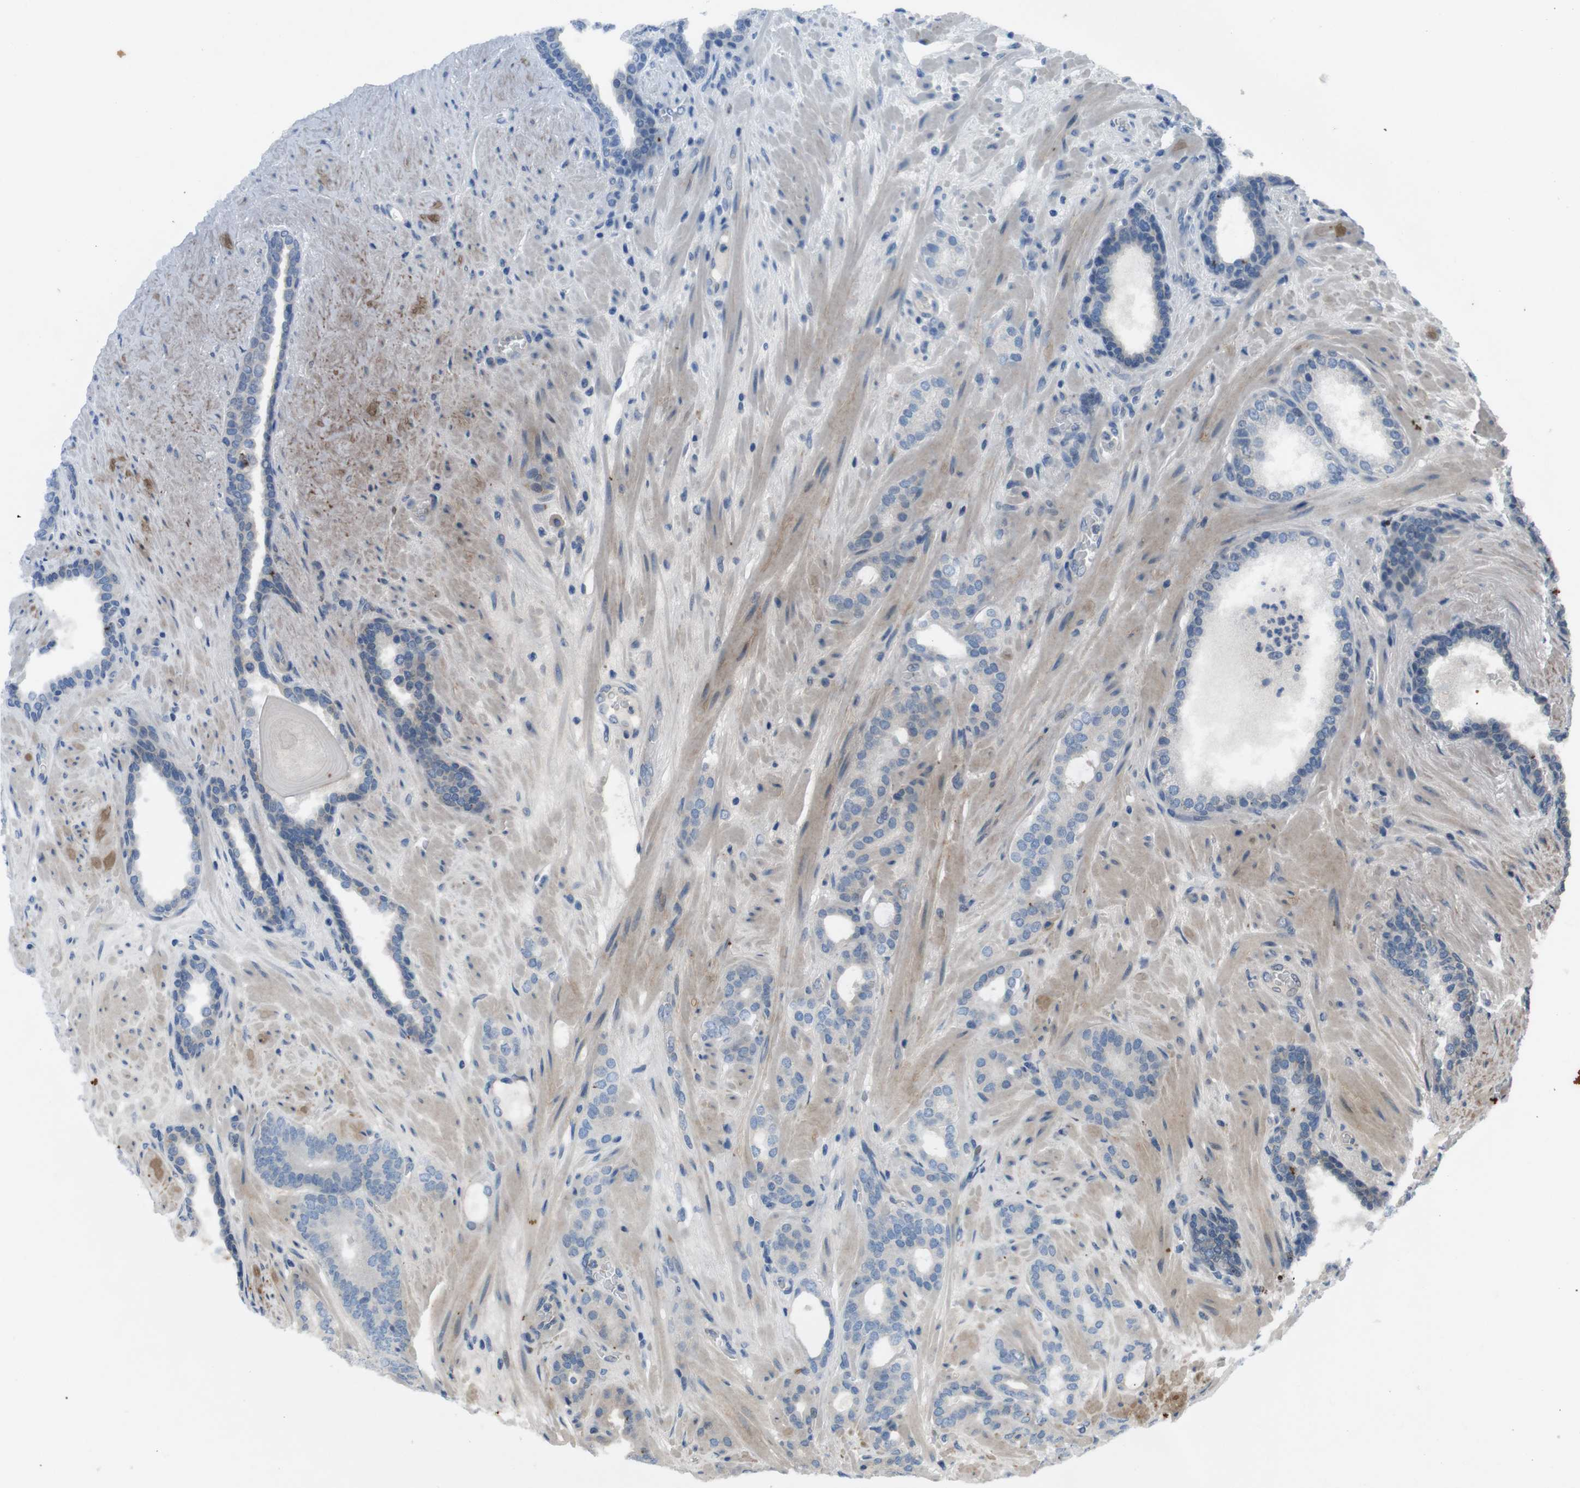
{"staining": {"intensity": "weak", "quantity": "<25%", "location": "cytoplasmic/membranous"}, "tissue": "prostate cancer", "cell_type": "Tumor cells", "image_type": "cancer", "snomed": [{"axis": "morphology", "description": "Adenocarcinoma, Low grade"}, {"axis": "topography", "description": "Prostate"}], "caption": "A micrograph of low-grade adenocarcinoma (prostate) stained for a protein demonstrates no brown staining in tumor cells. (DAB immunohistochemistry (IHC), high magnification).", "gene": "GIMAP8", "patient": {"sex": "male", "age": 63}}